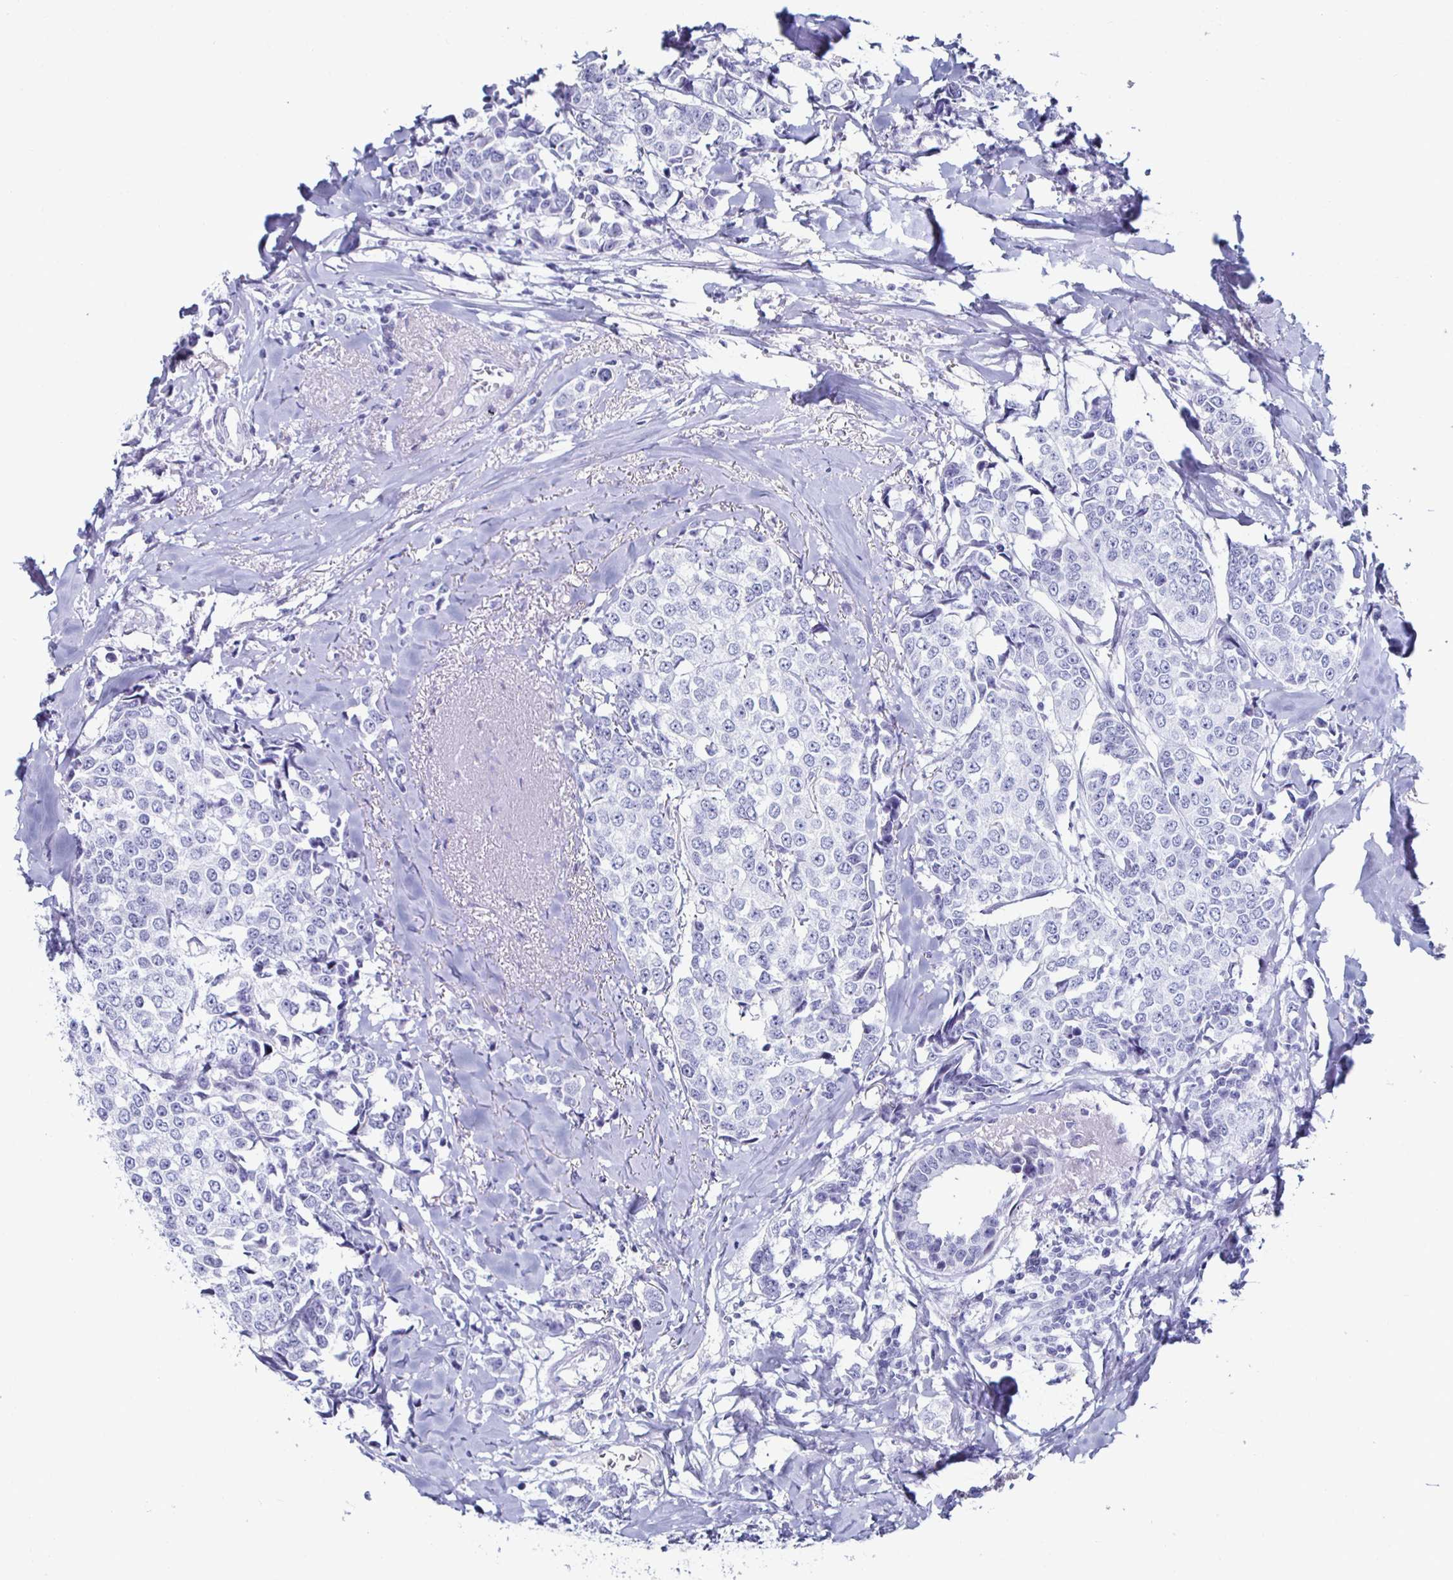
{"staining": {"intensity": "negative", "quantity": "none", "location": "none"}, "tissue": "breast cancer", "cell_type": "Tumor cells", "image_type": "cancer", "snomed": [{"axis": "morphology", "description": "Duct carcinoma"}, {"axis": "topography", "description": "Breast"}], "caption": "Immunohistochemistry histopathology image of human breast infiltrating ductal carcinoma stained for a protein (brown), which reveals no expression in tumor cells.", "gene": "KRT4", "patient": {"sex": "female", "age": 80}}